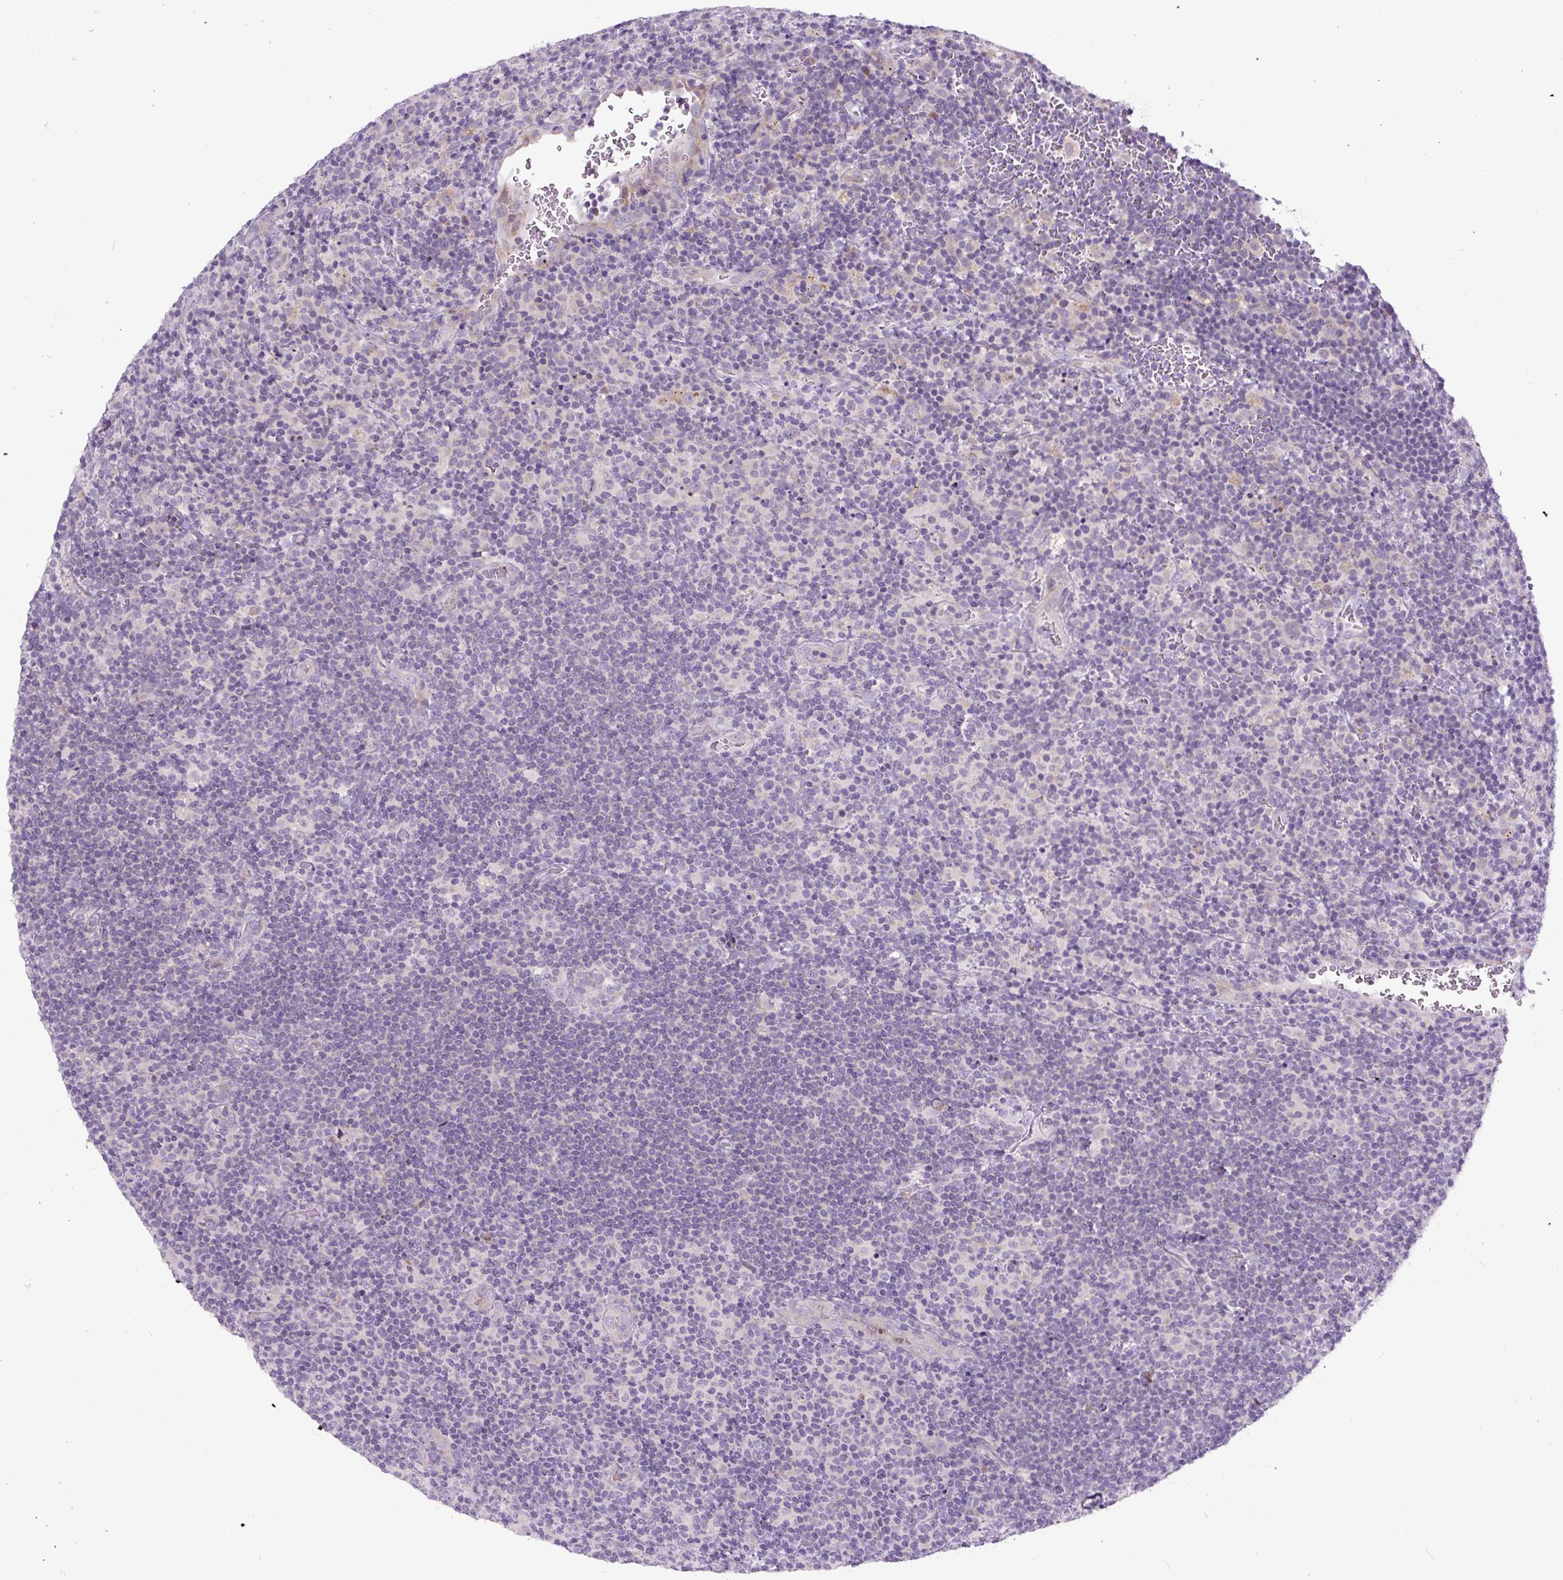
{"staining": {"intensity": "negative", "quantity": "none", "location": "none"}, "tissue": "lymphoma", "cell_type": "Tumor cells", "image_type": "cancer", "snomed": [{"axis": "morphology", "description": "Hodgkin's disease, NOS"}, {"axis": "topography", "description": "Lymph node"}], "caption": "The image reveals no staining of tumor cells in Hodgkin's disease.", "gene": "HPS4", "patient": {"sex": "female", "age": 57}}